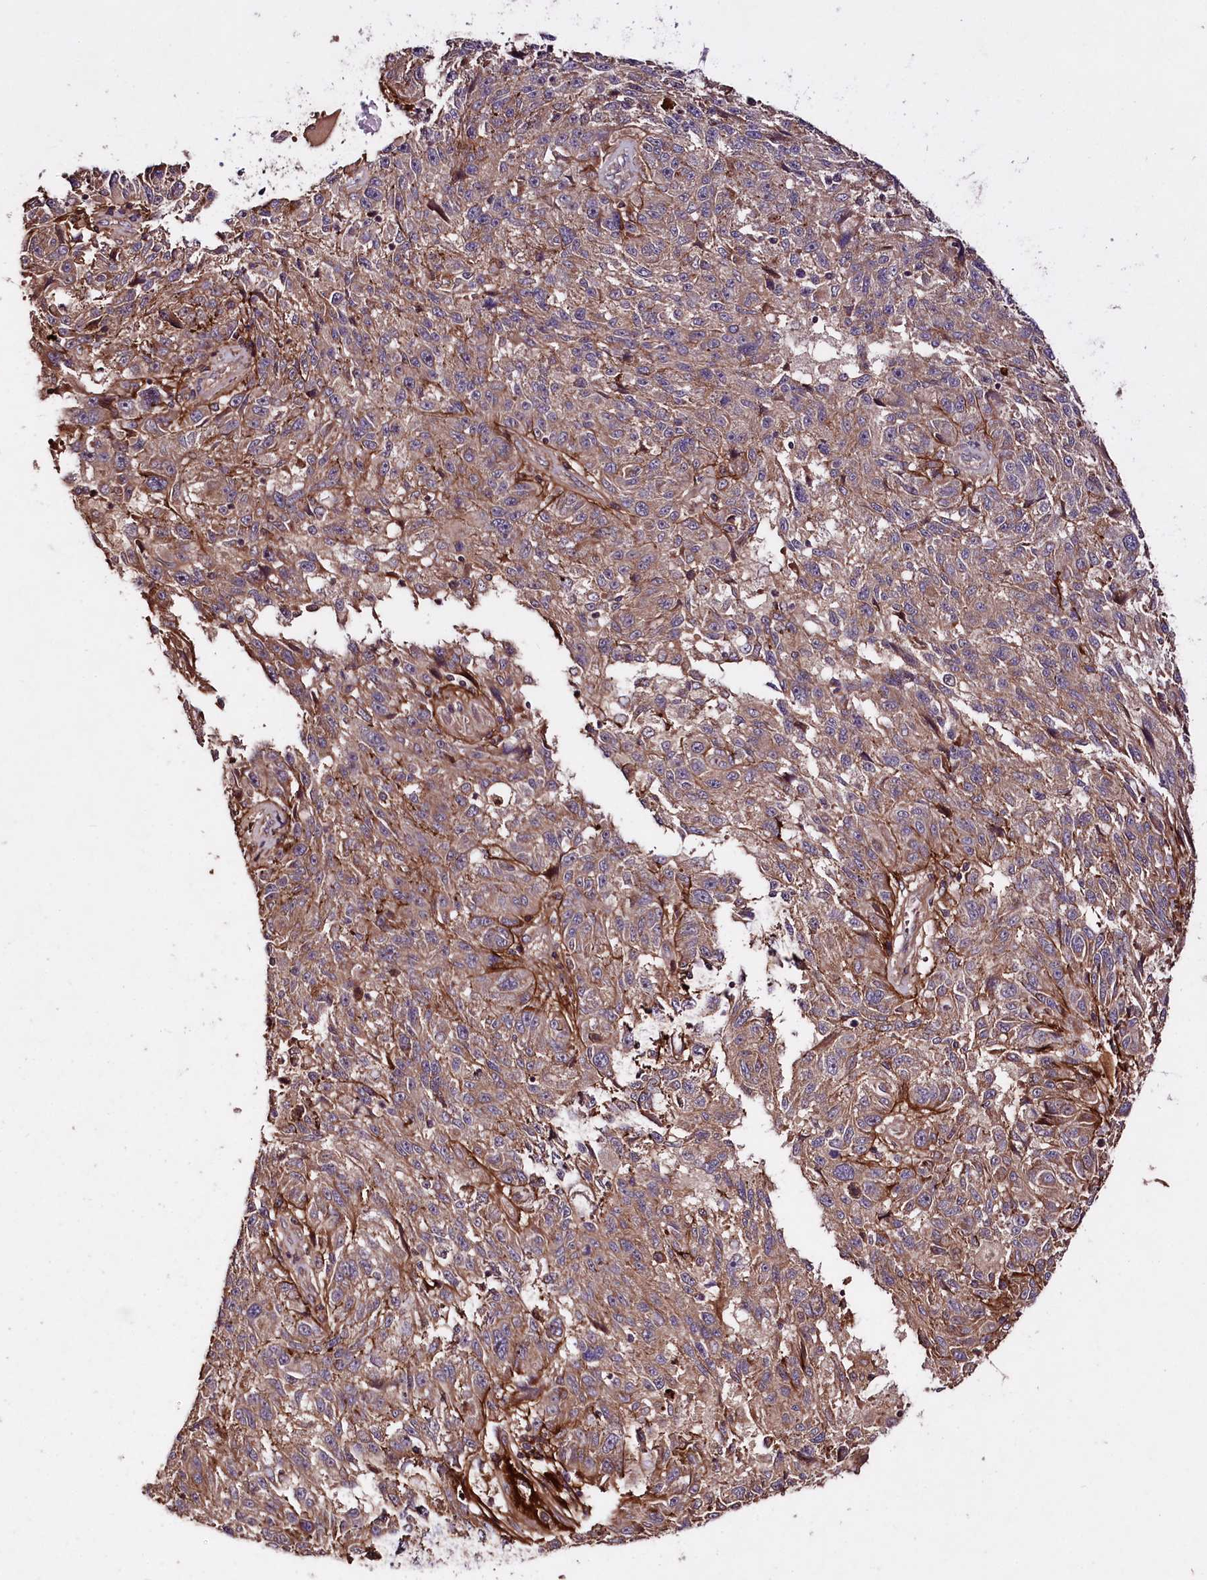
{"staining": {"intensity": "moderate", "quantity": ">75%", "location": "cytoplasmic/membranous"}, "tissue": "melanoma", "cell_type": "Tumor cells", "image_type": "cancer", "snomed": [{"axis": "morphology", "description": "Malignant melanoma, NOS"}, {"axis": "topography", "description": "Skin"}], "caption": "Tumor cells display medium levels of moderate cytoplasmic/membranous expression in about >75% of cells in melanoma.", "gene": "TNPO3", "patient": {"sex": "male", "age": 53}}